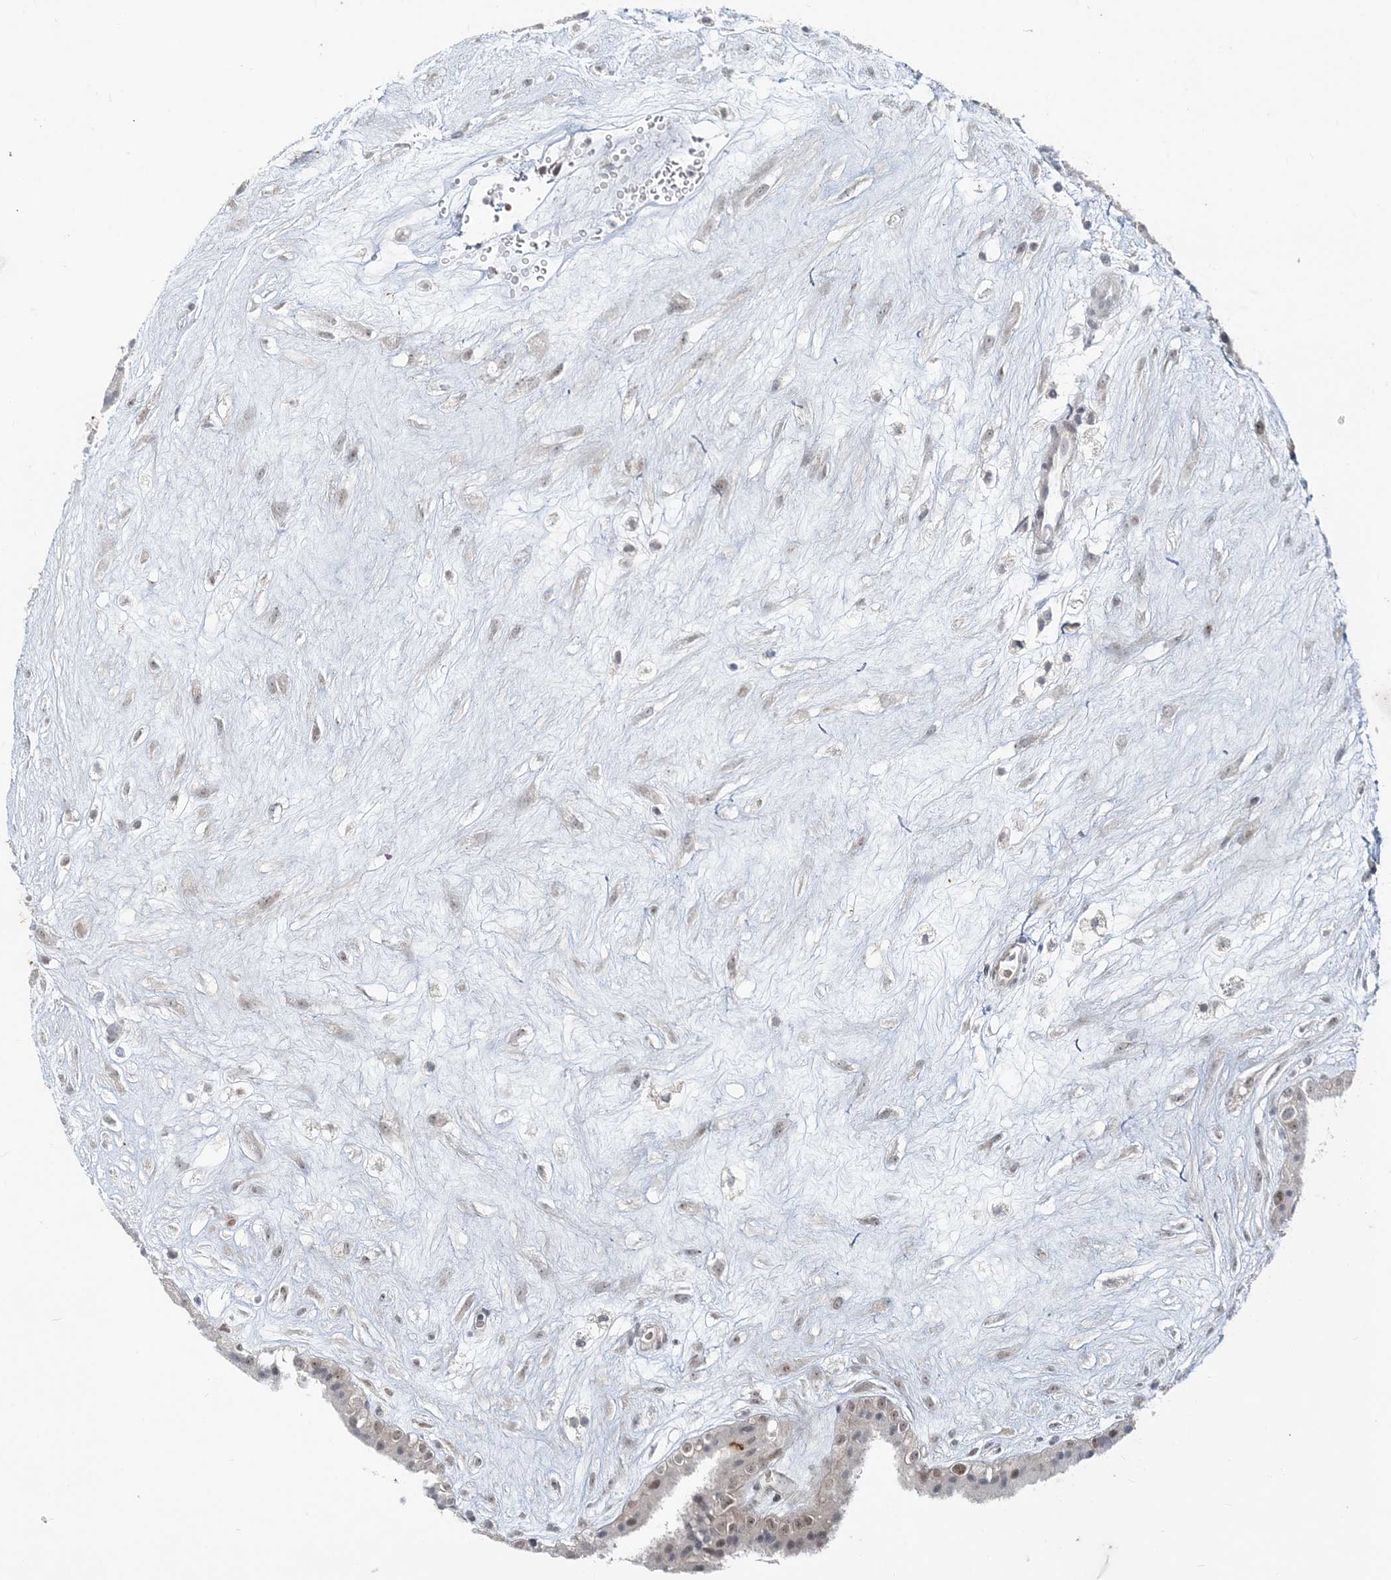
{"staining": {"intensity": "weak", "quantity": "<25%", "location": "nuclear"}, "tissue": "placenta", "cell_type": "Trophoblastic cells", "image_type": "normal", "snomed": [{"axis": "morphology", "description": "Normal tissue, NOS"}, {"axis": "topography", "description": "Placenta"}], "caption": "This is an immunohistochemistry (IHC) histopathology image of unremarkable human placenta. There is no staining in trophoblastic cells.", "gene": "LEXM", "patient": {"sex": "female", "age": 18}}